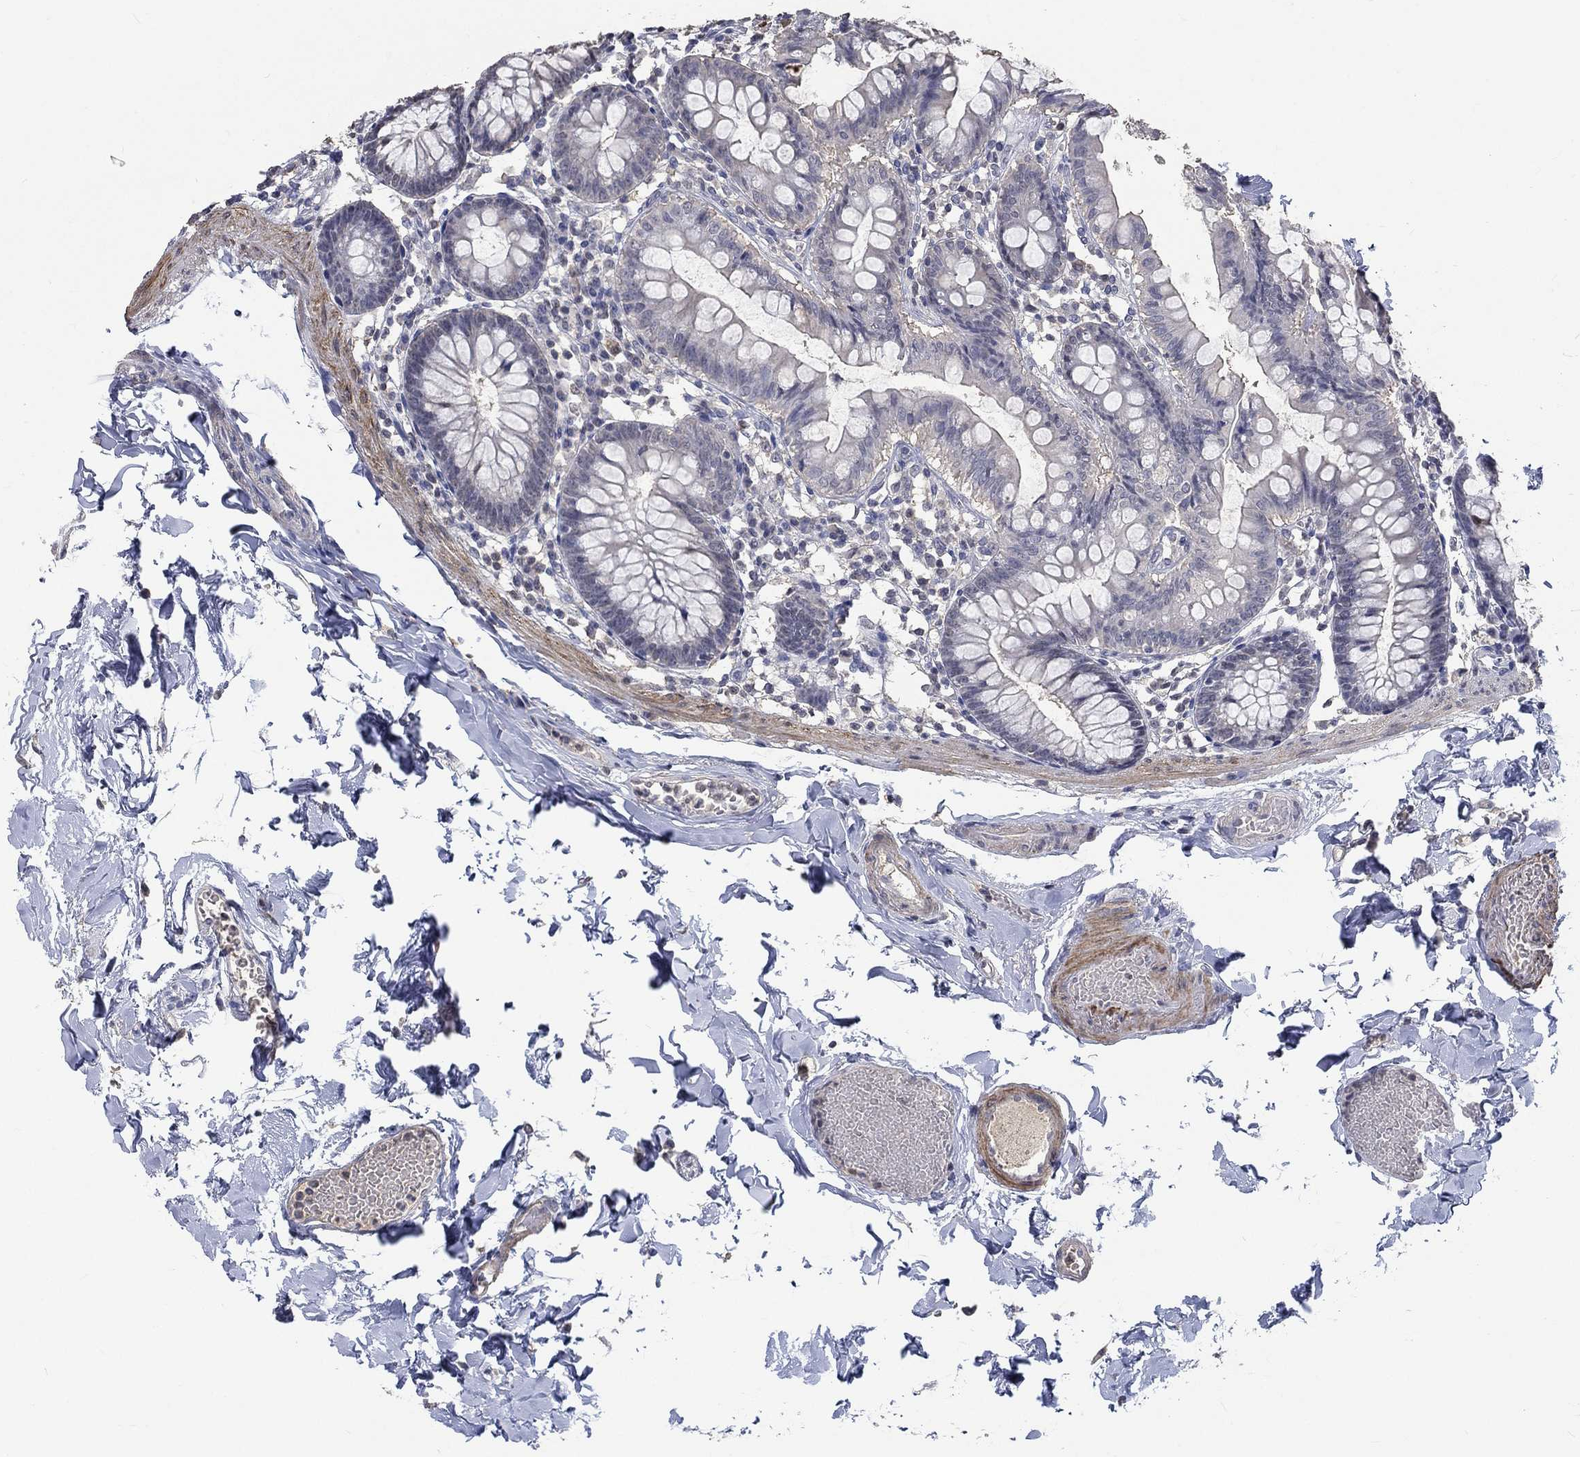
{"staining": {"intensity": "negative", "quantity": "none", "location": "none"}, "tissue": "small intestine", "cell_type": "Glandular cells", "image_type": "normal", "snomed": [{"axis": "morphology", "description": "Normal tissue, NOS"}, {"axis": "topography", "description": "Small intestine"}], "caption": "Immunohistochemistry micrograph of normal small intestine: human small intestine stained with DAB shows no significant protein positivity in glandular cells.", "gene": "ZBTB18", "patient": {"sex": "female", "age": 90}}